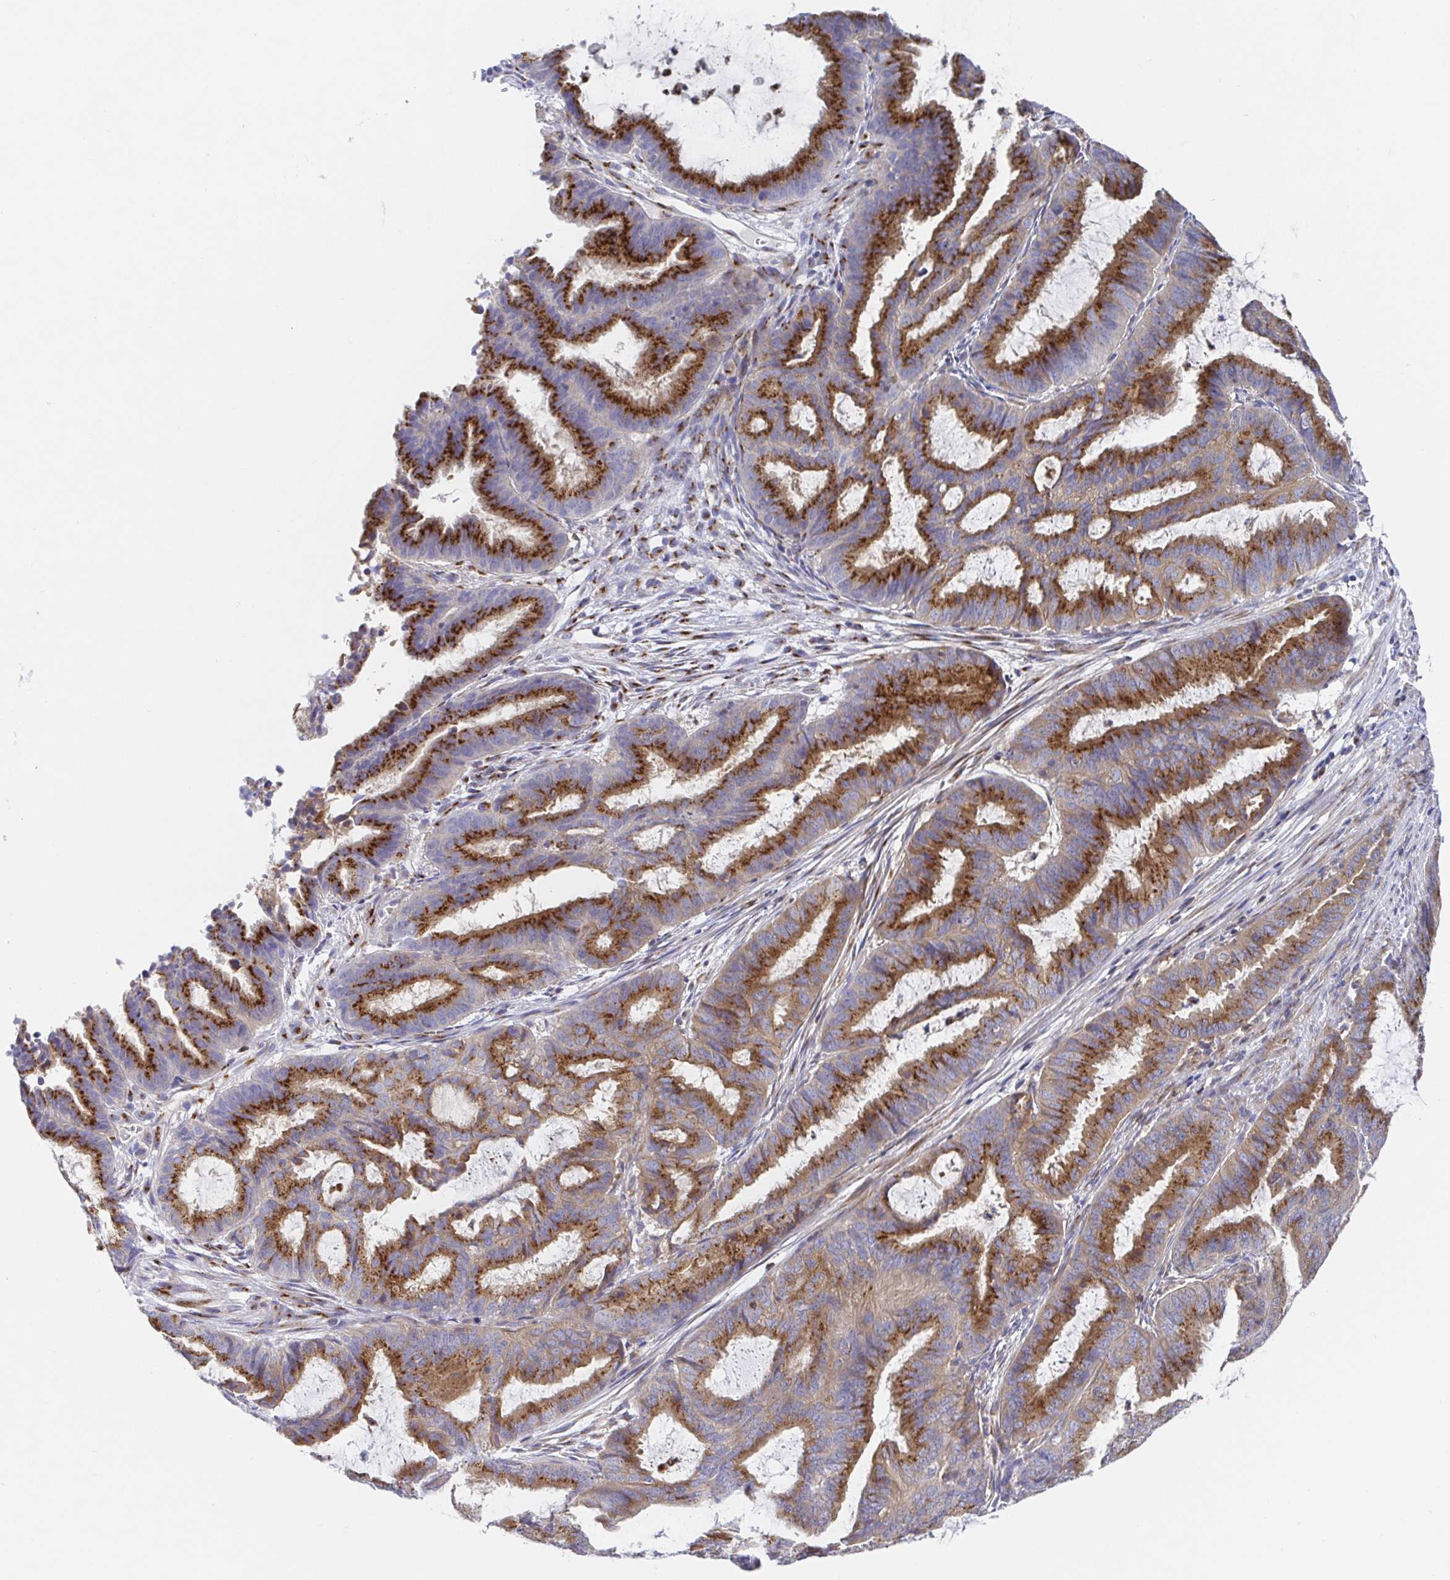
{"staining": {"intensity": "strong", "quantity": ">75%", "location": "cytoplasmic/membranous"}, "tissue": "endometrial cancer", "cell_type": "Tumor cells", "image_type": "cancer", "snomed": [{"axis": "morphology", "description": "Adenocarcinoma, NOS"}, {"axis": "topography", "description": "Endometrium"}], "caption": "The micrograph reveals staining of adenocarcinoma (endometrial), revealing strong cytoplasmic/membranous protein expression (brown color) within tumor cells. (DAB IHC, brown staining for protein, blue staining for nuclei).", "gene": "GOLGA1", "patient": {"sex": "female", "age": 51}}